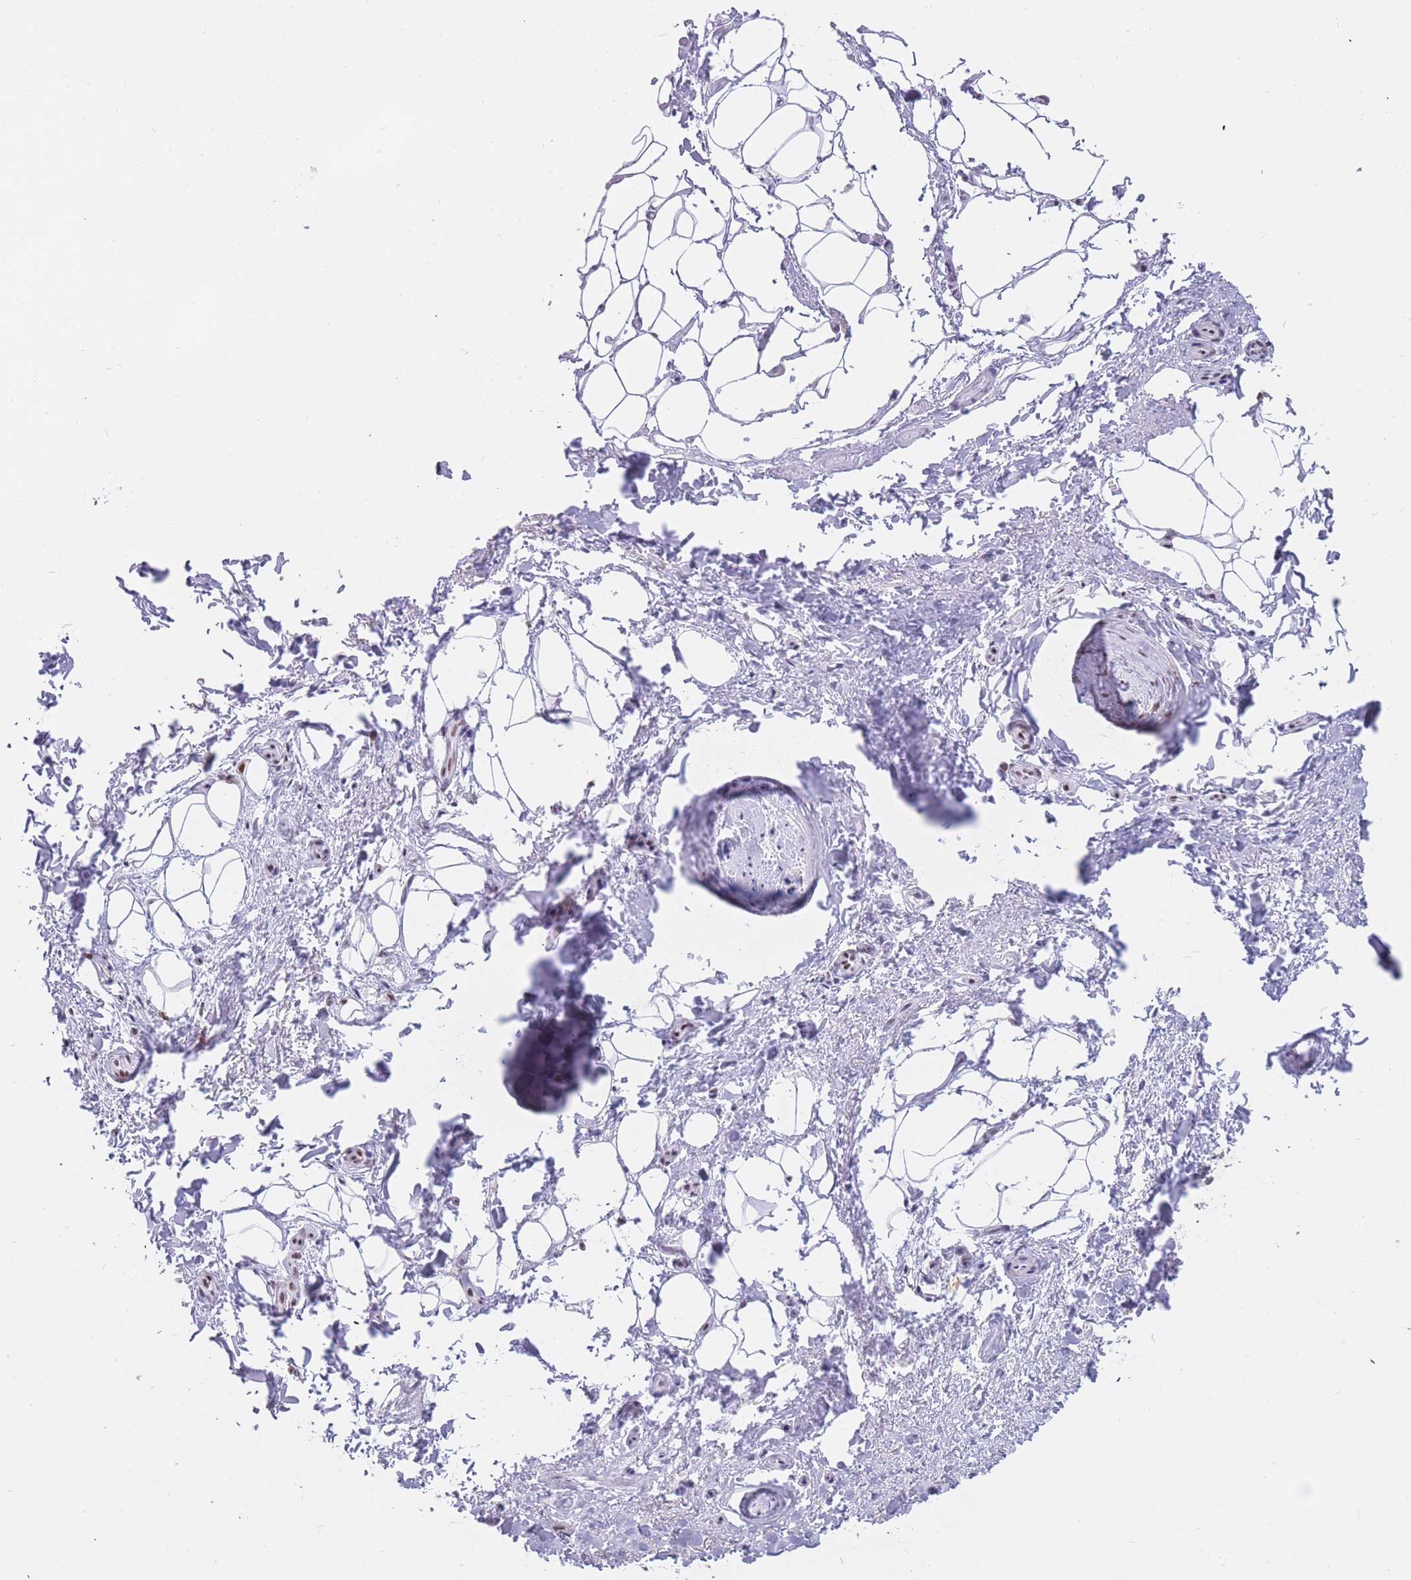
{"staining": {"intensity": "negative", "quantity": "none", "location": "none"}, "tissue": "adipose tissue", "cell_type": "Adipocytes", "image_type": "normal", "snomed": [{"axis": "morphology", "description": "Normal tissue, NOS"}, {"axis": "topography", "description": "Peripheral nerve tissue"}], "caption": "IHC of unremarkable human adipose tissue shows no positivity in adipocytes.", "gene": "HNRNPUL1", "patient": {"sex": "female", "age": 61}}